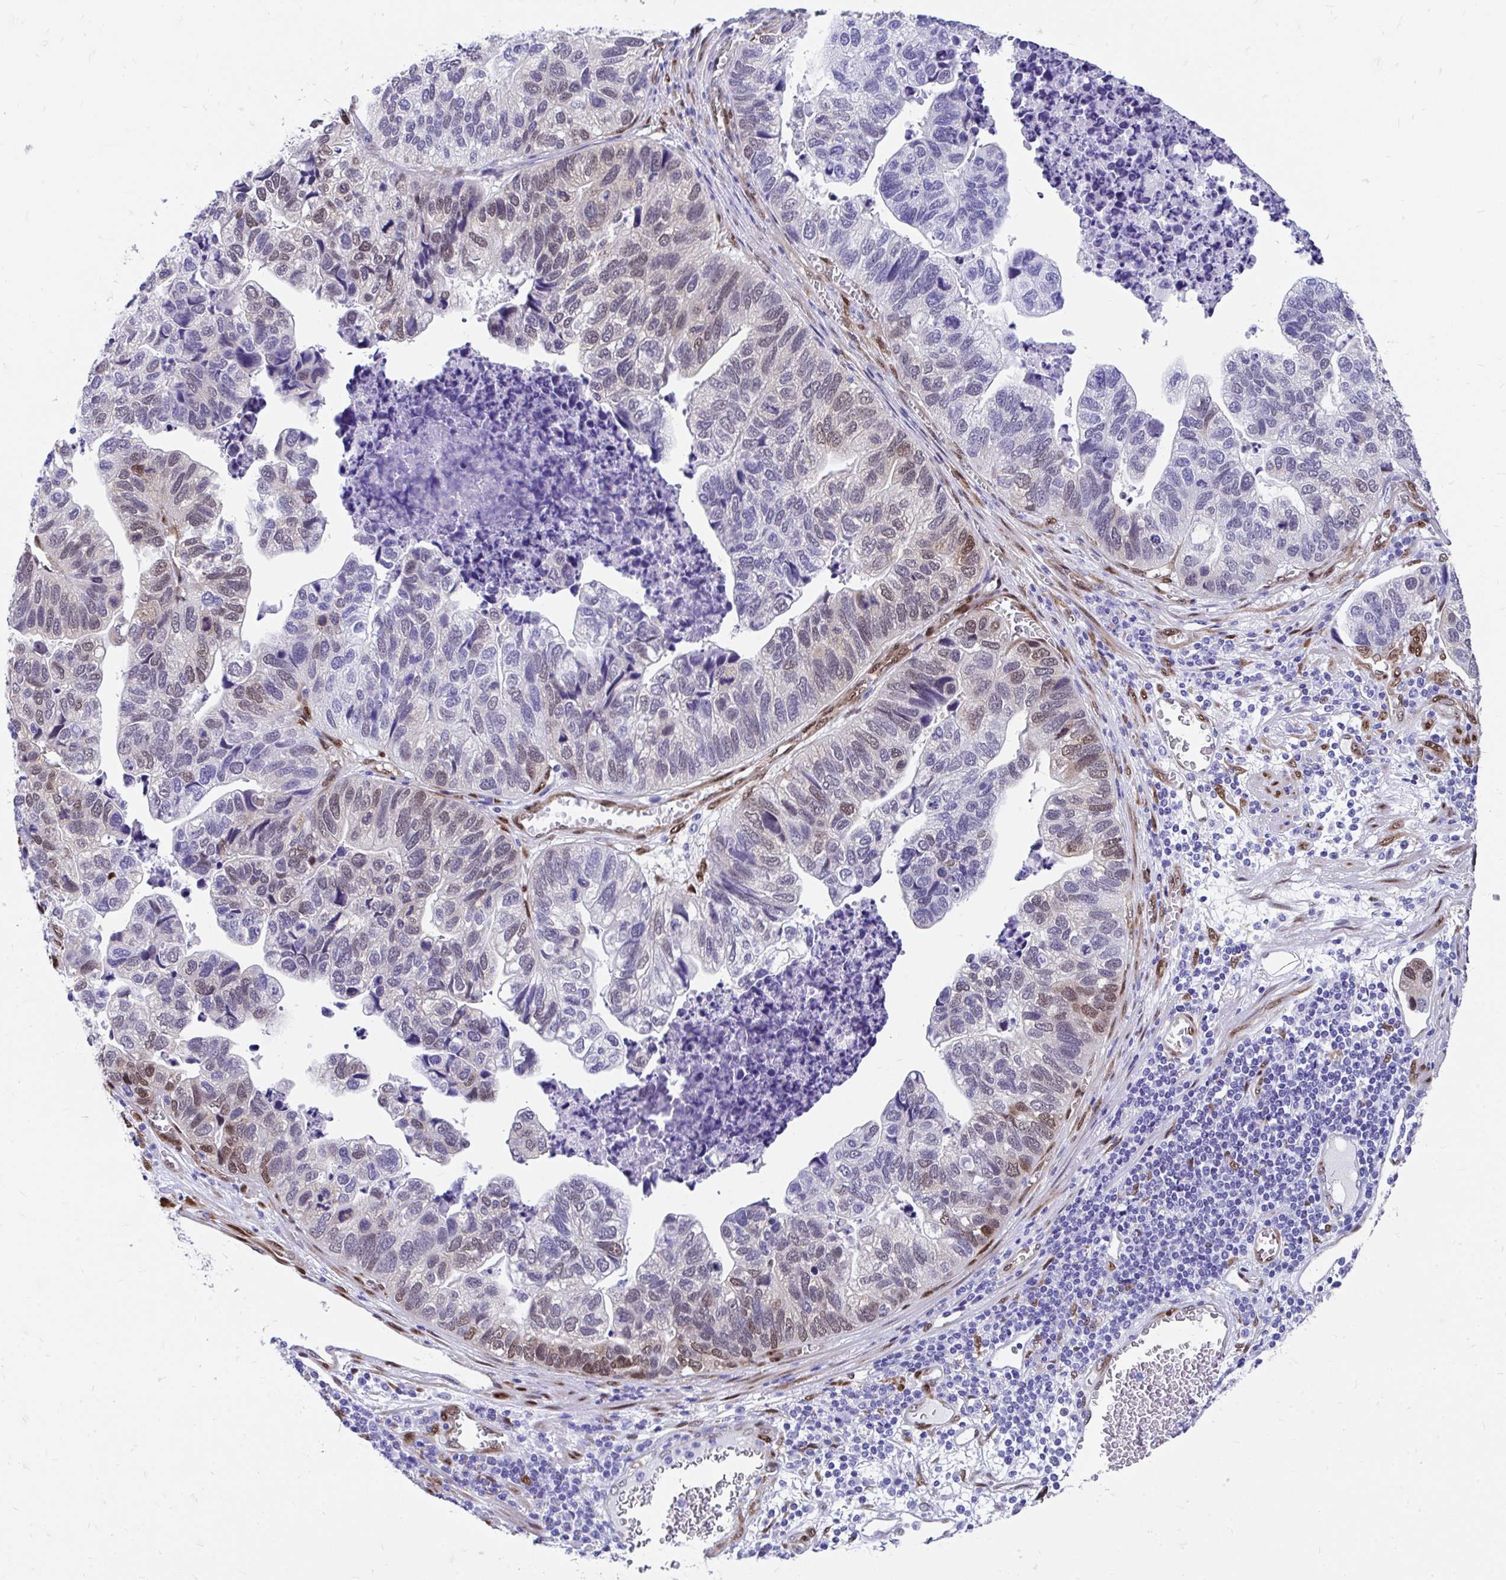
{"staining": {"intensity": "moderate", "quantity": "<25%", "location": "nuclear"}, "tissue": "stomach cancer", "cell_type": "Tumor cells", "image_type": "cancer", "snomed": [{"axis": "morphology", "description": "Adenocarcinoma, NOS"}, {"axis": "topography", "description": "Stomach, upper"}], "caption": "The histopathology image reveals staining of stomach cancer (adenocarcinoma), revealing moderate nuclear protein positivity (brown color) within tumor cells.", "gene": "RBPMS", "patient": {"sex": "female", "age": 67}}